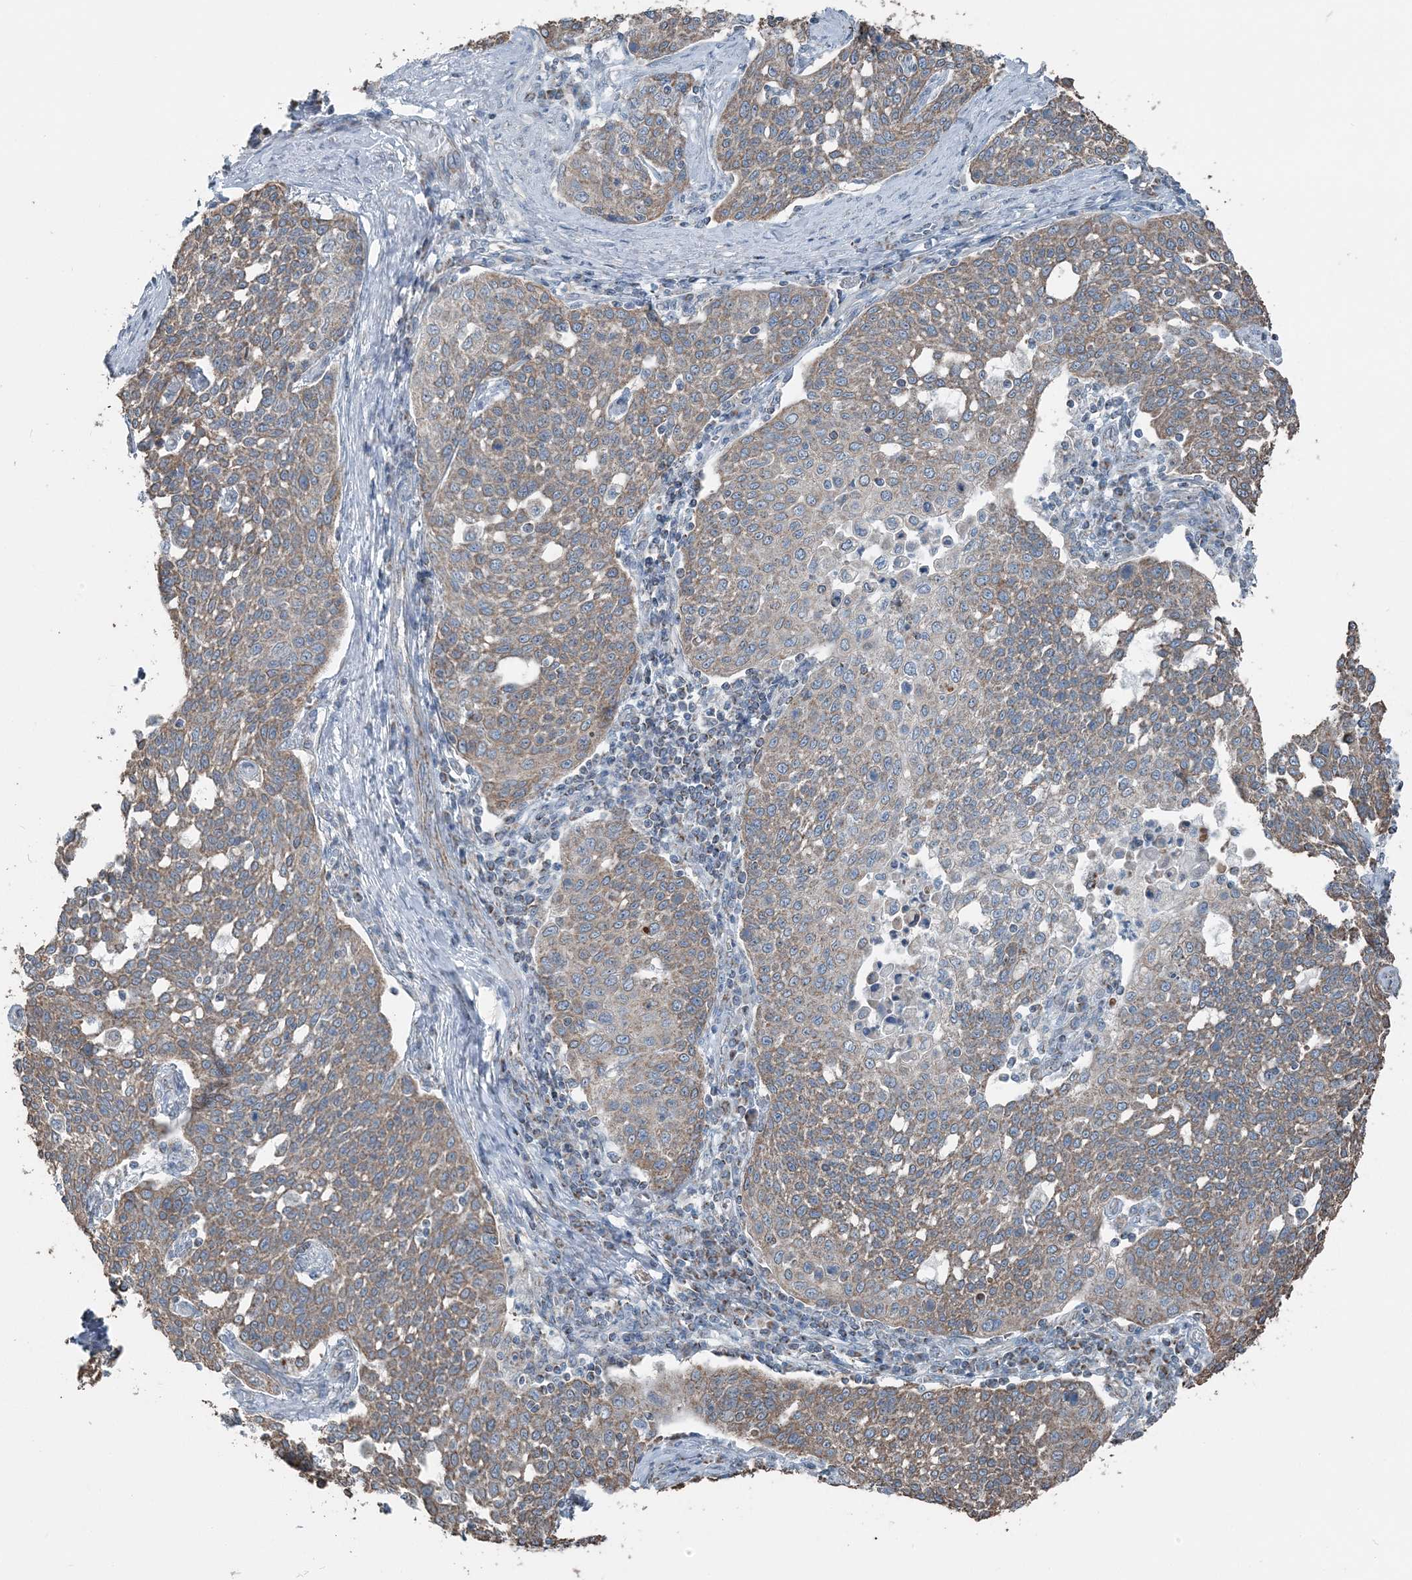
{"staining": {"intensity": "moderate", "quantity": ">75%", "location": "cytoplasmic/membranous"}, "tissue": "cervical cancer", "cell_type": "Tumor cells", "image_type": "cancer", "snomed": [{"axis": "morphology", "description": "Squamous cell carcinoma, NOS"}, {"axis": "topography", "description": "Cervix"}], "caption": "Cervical cancer (squamous cell carcinoma) stained with IHC shows moderate cytoplasmic/membranous positivity in about >75% of tumor cells.", "gene": "SUCLG1", "patient": {"sex": "female", "age": 34}}